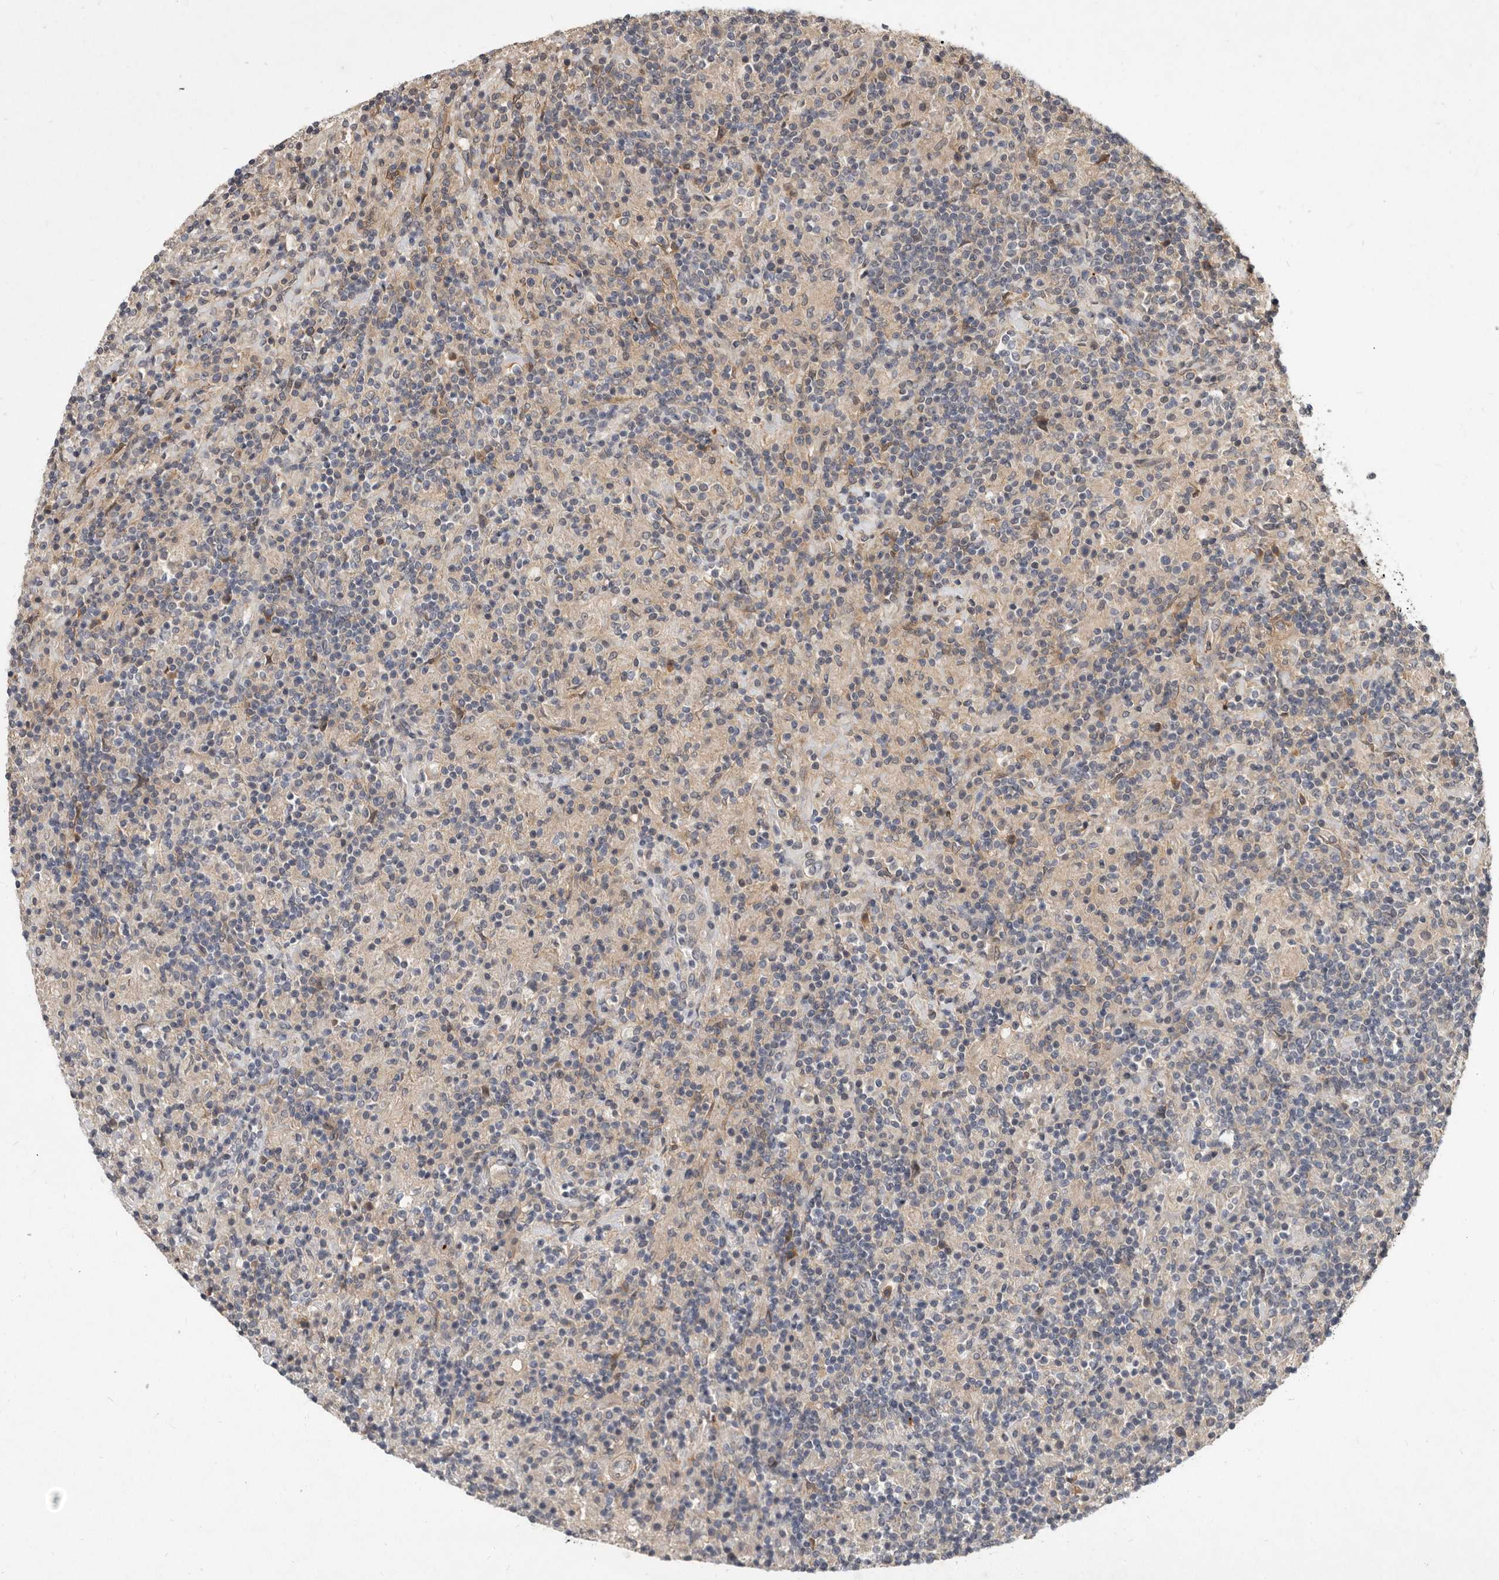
{"staining": {"intensity": "negative", "quantity": "none", "location": "none"}, "tissue": "lymphoma", "cell_type": "Tumor cells", "image_type": "cancer", "snomed": [{"axis": "morphology", "description": "Hodgkin's disease, NOS"}, {"axis": "topography", "description": "Lymph node"}], "caption": "This is a histopathology image of immunohistochemistry (IHC) staining of Hodgkin's disease, which shows no staining in tumor cells.", "gene": "DNAJC28", "patient": {"sex": "male", "age": 70}}